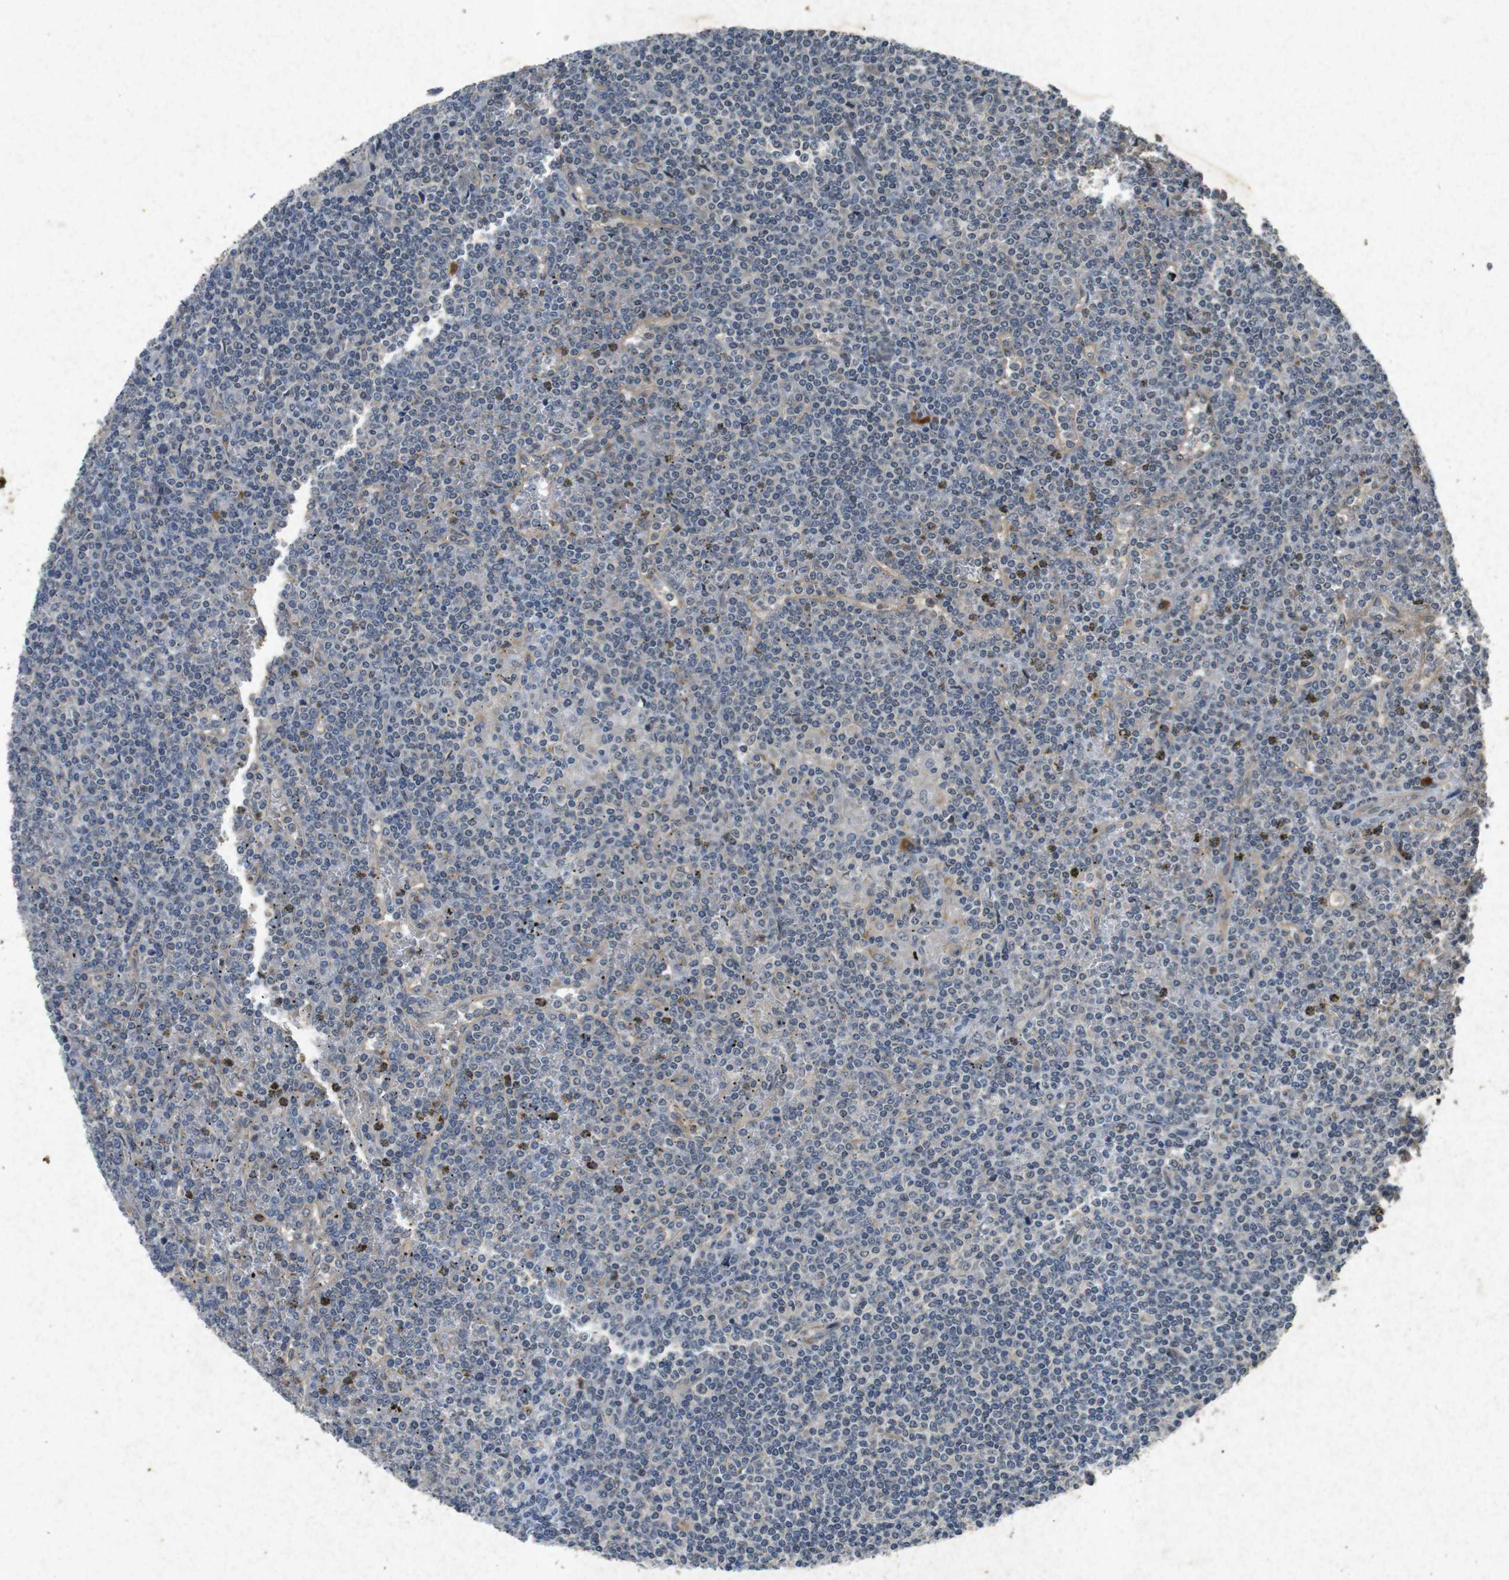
{"staining": {"intensity": "negative", "quantity": "none", "location": "none"}, "tissue": "lymphoma", "cell_type": "Tumor cells", "image_type": "cancer", "snomed": [{"axis": "morphology", "description": "Malignant lymphoma, non-Hodgkin's type, Low grade"}, {"axis": "topography", "description": "Spleen"}], "caption": "This micrograph is of malignant lymphoma, non-Hodgkin's type (low-grade) stained with immunohistochemistry (IHC) to label a protein in brown with the nuclei are counter-stained blue. There is no positivity in tumor cells.", "gene": "FLCN", "patient": {"sex": "female", "age": 19}}